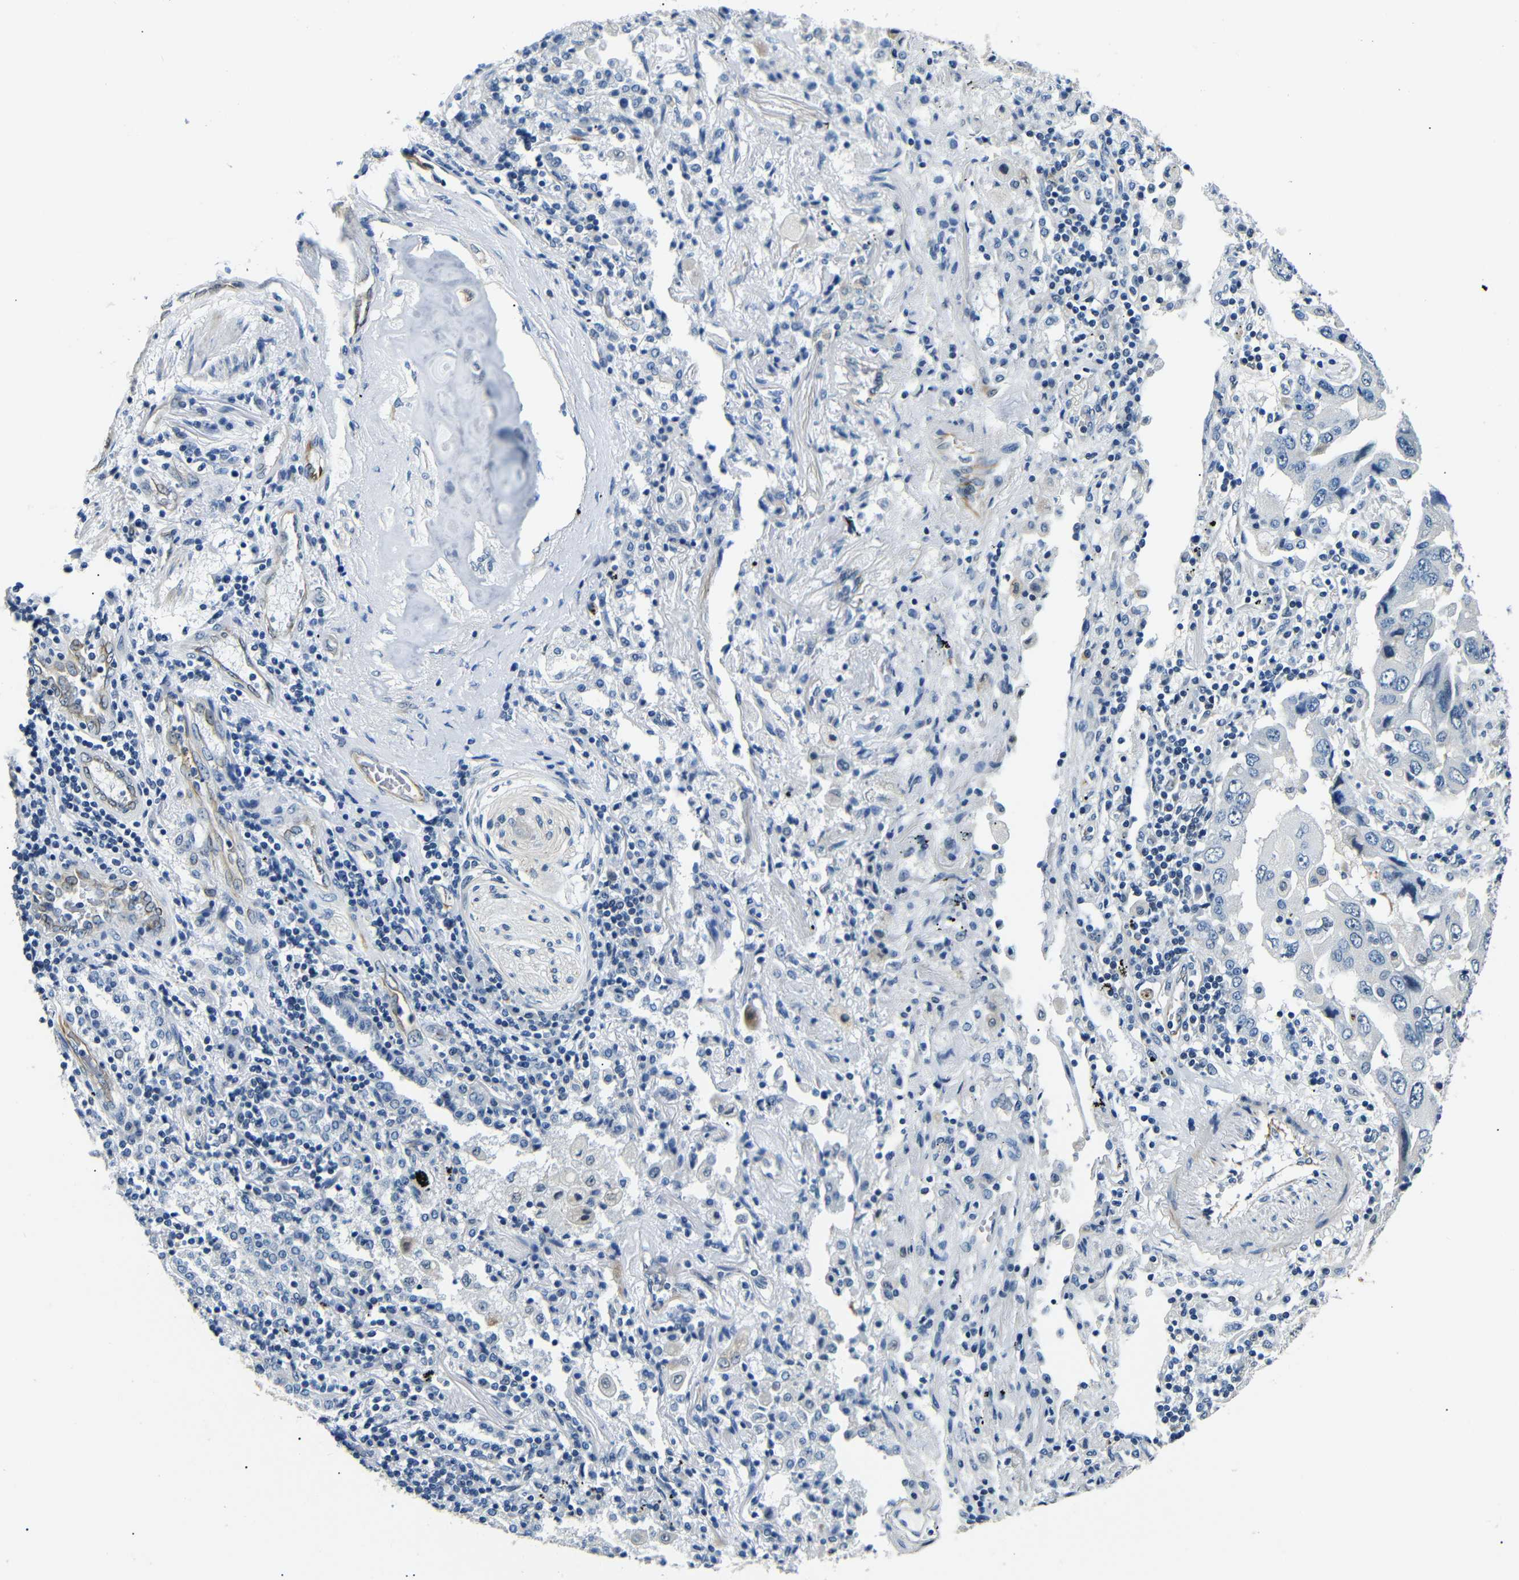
{"staining": {"intensity": "negative", "quantity": "none", "location": "none"}, "tissue": "lung cancer", "cell_type": "Tumor cells", "image_type": "cancer", "snomed": [{"axis": "morphology", "description": "Adenocarcinoma, NOS"}, {"axis": "topography", "description": "Lung"}], "caption": "Immunohistochemical staining of human lung cancer displays no significant staining in tumor cells.", "gene": "TAFA1", "patient": {"sex": "female", "age": 65}}